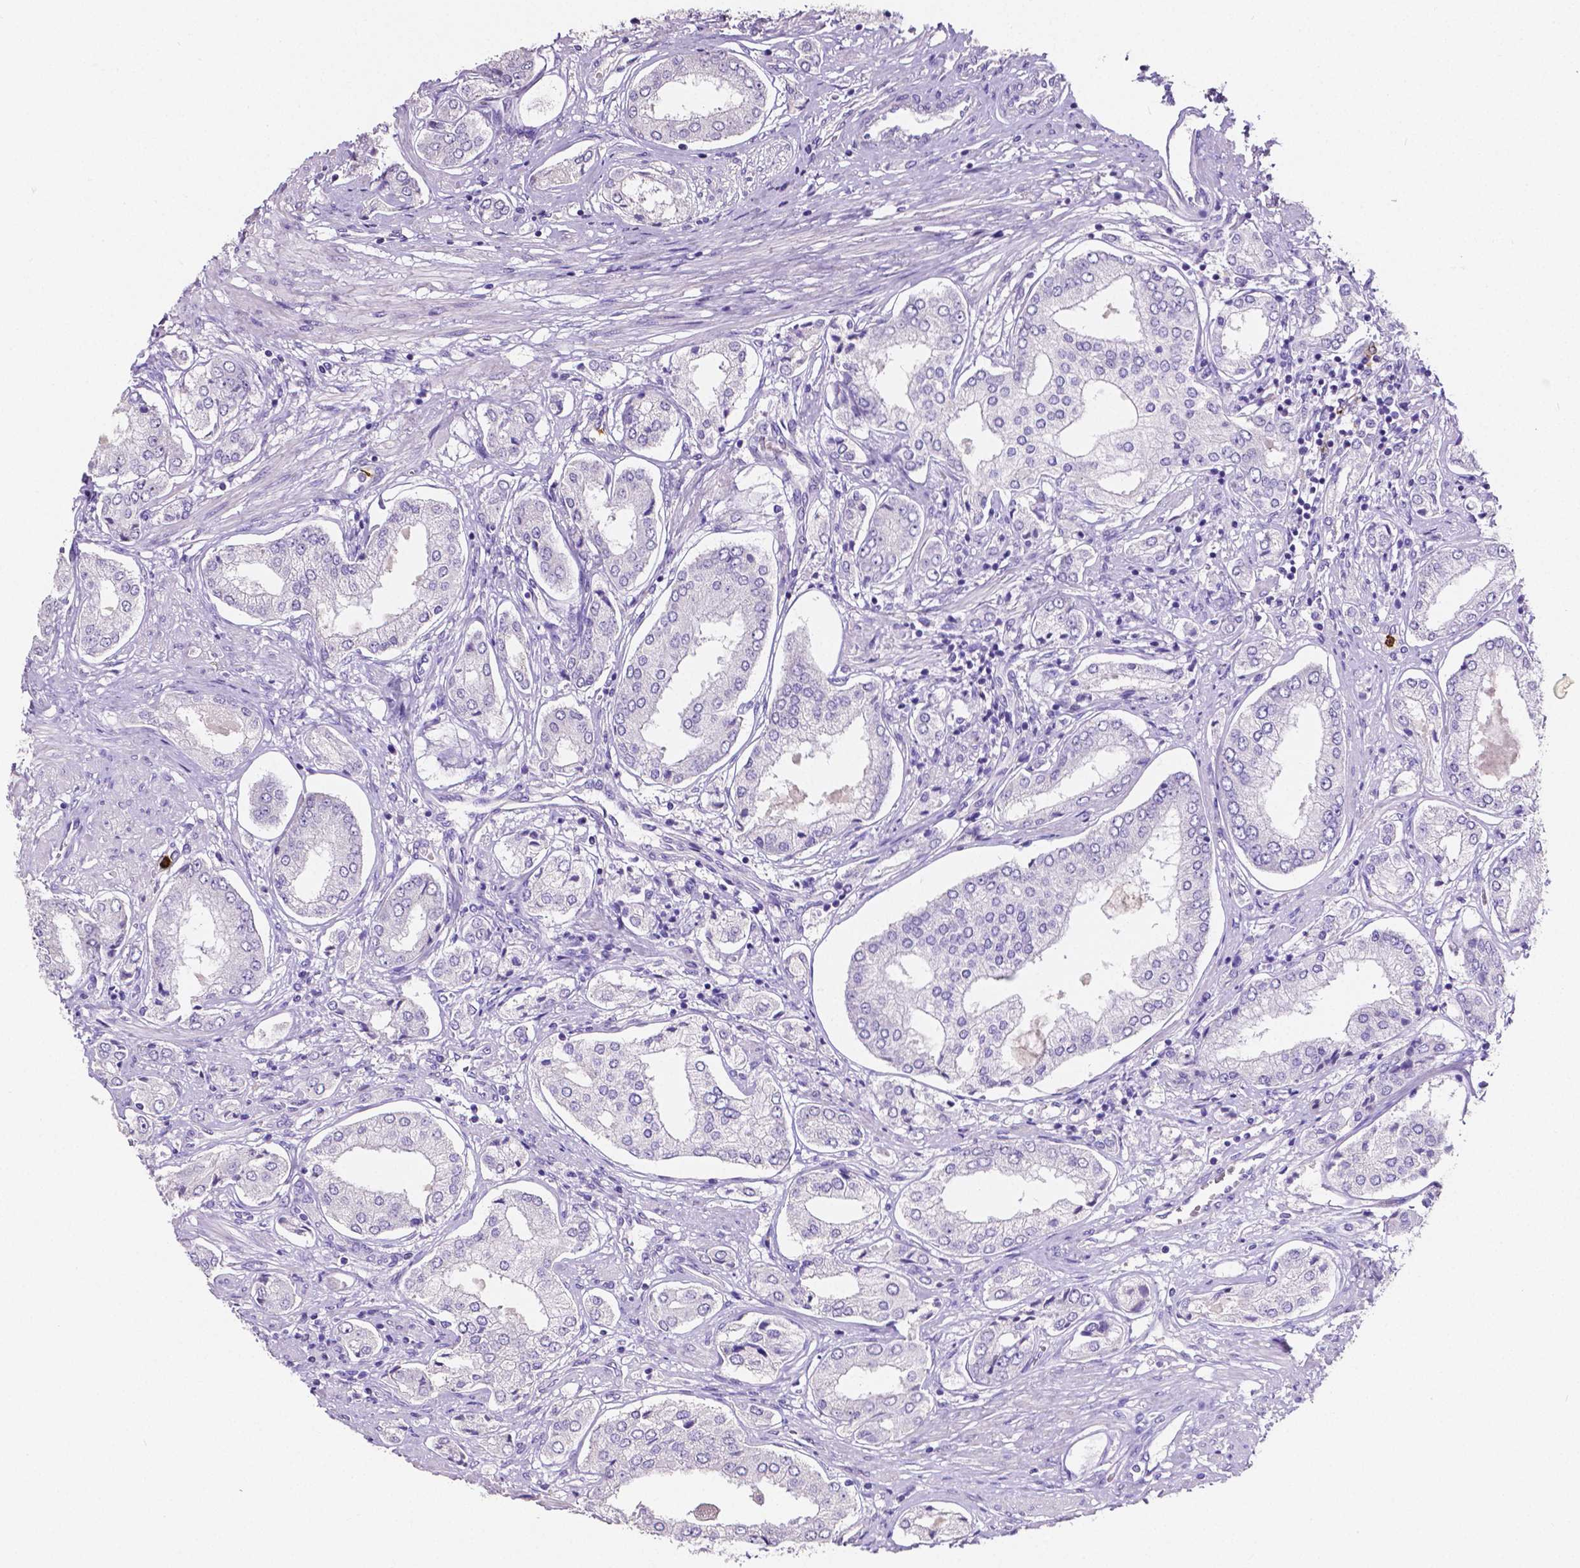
{"staining": {"intensity": "negative", "quantity": "none", "location": "none"}, "tissue": "prostate cancer", "cell_type": "Tumor cells", "image_type": "cancer", "snomed": [{"axis": "morphology", "description": "Adenocarcinoma, NOS"}, {"axis": "topography", "description": "Prostate"}], "caption": "This is a micrograph of immunohistochemistry staining of prostate cancer, which shows no expression in tumor cells. (Immunohistochemistry (ihc), brightfield microscopy, high magnification).", "gene": "MMP9", "patient": {"sex": "male", "age": 63}}